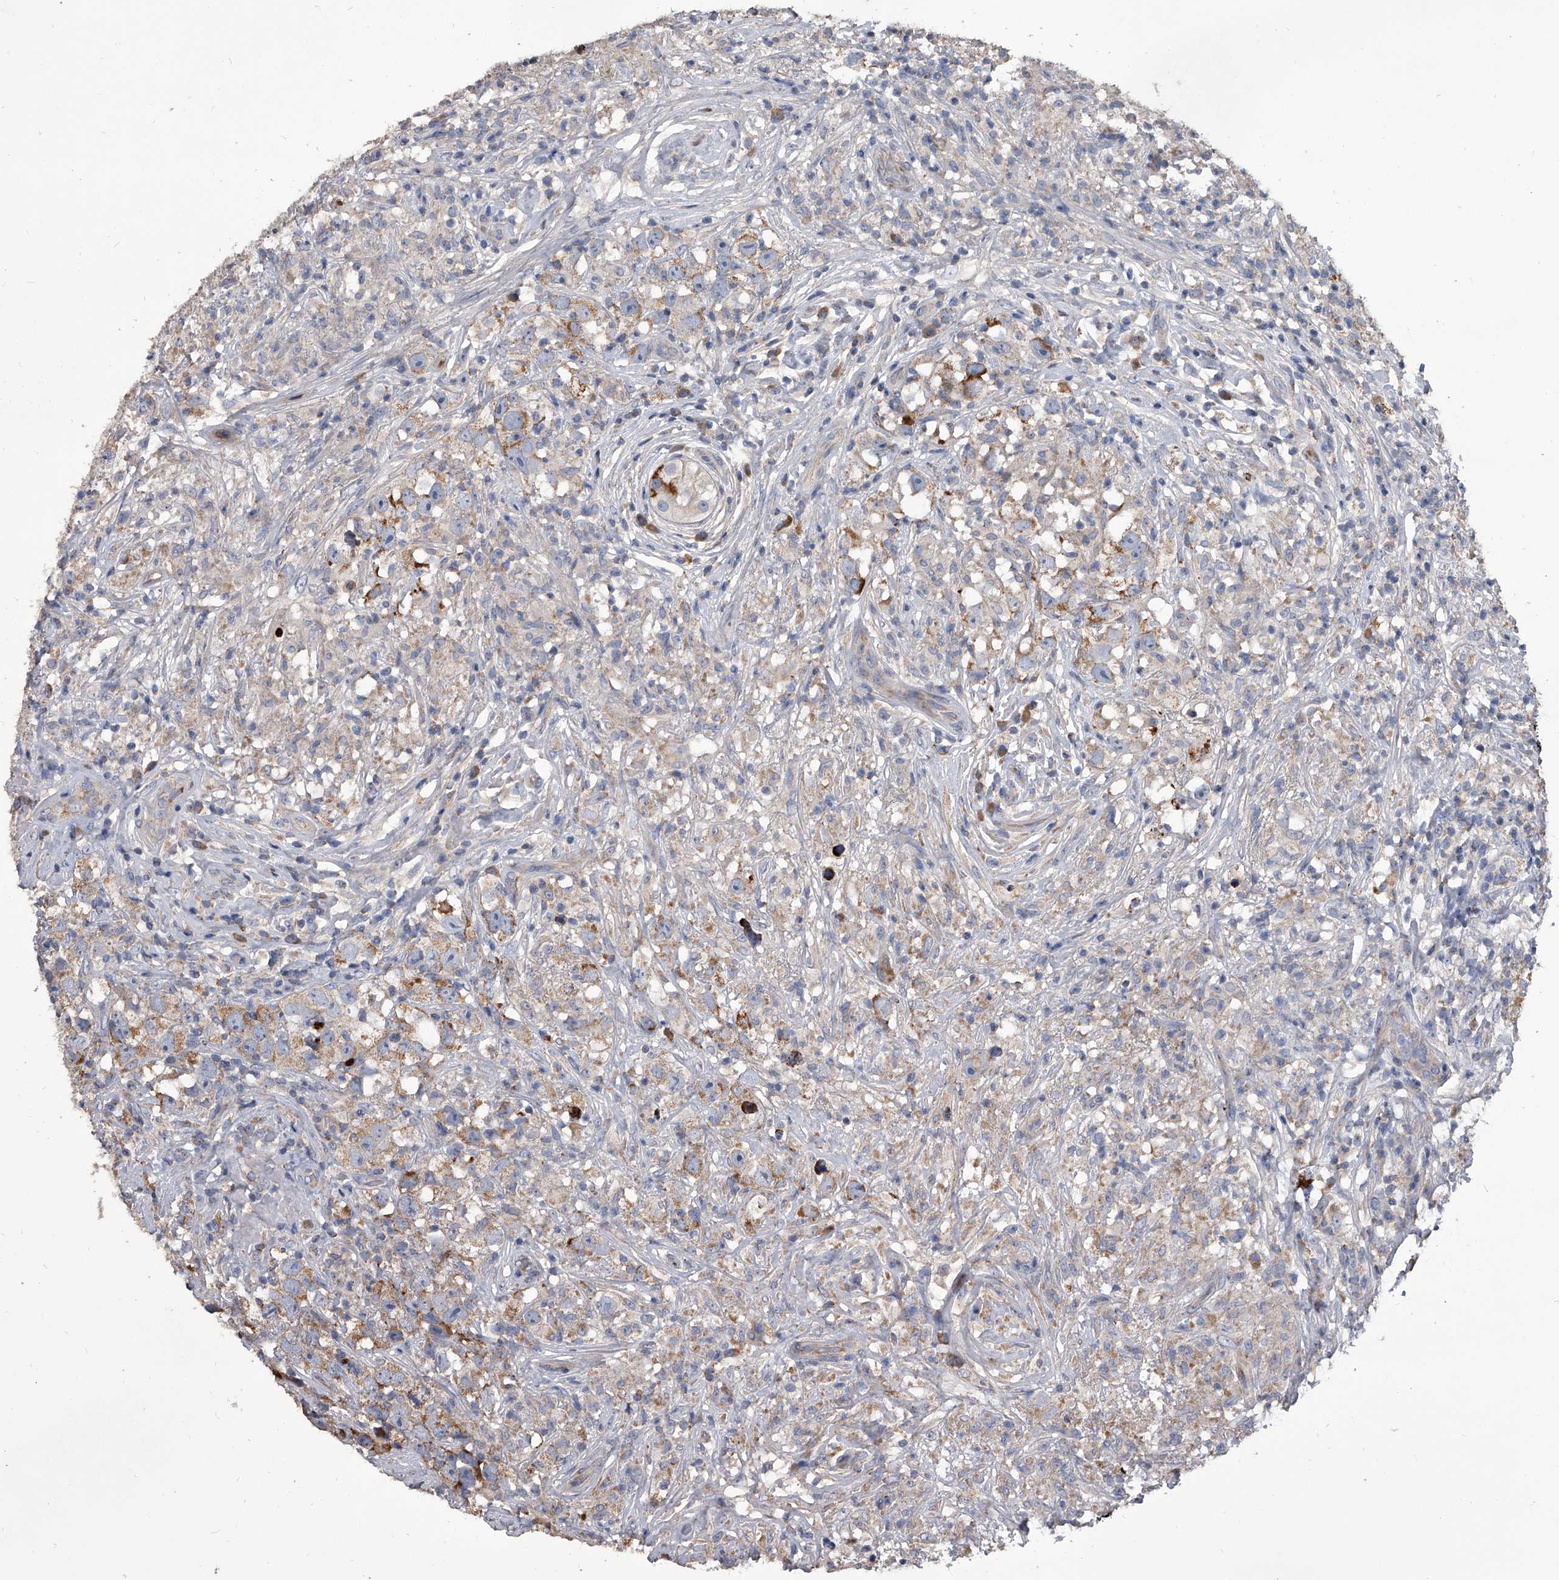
{"staining": {"intensity": "moderate", "quantity": "25%-75%", "location": "cytoplasmic/membranous"}, "tissue": "testis cancer", "cell_type": "Tumor cells", "image_type": "cancer", "snomed": [{"axis": "morphology", "description": "Seminoma, NOS"}, {"axis": "topography", "description": "Testis"}], "caption": "Immunohistochemistry of testis seminoma exhibits medium levels of moderate cytoplasmic/membranous positivity in approximately 25%-75% of tumor cells. (brown staining indicates protein expression, while blue staining denotes nuclei).", "gene": "NRP1", "patient": {"sex": "male", "age": 49}}